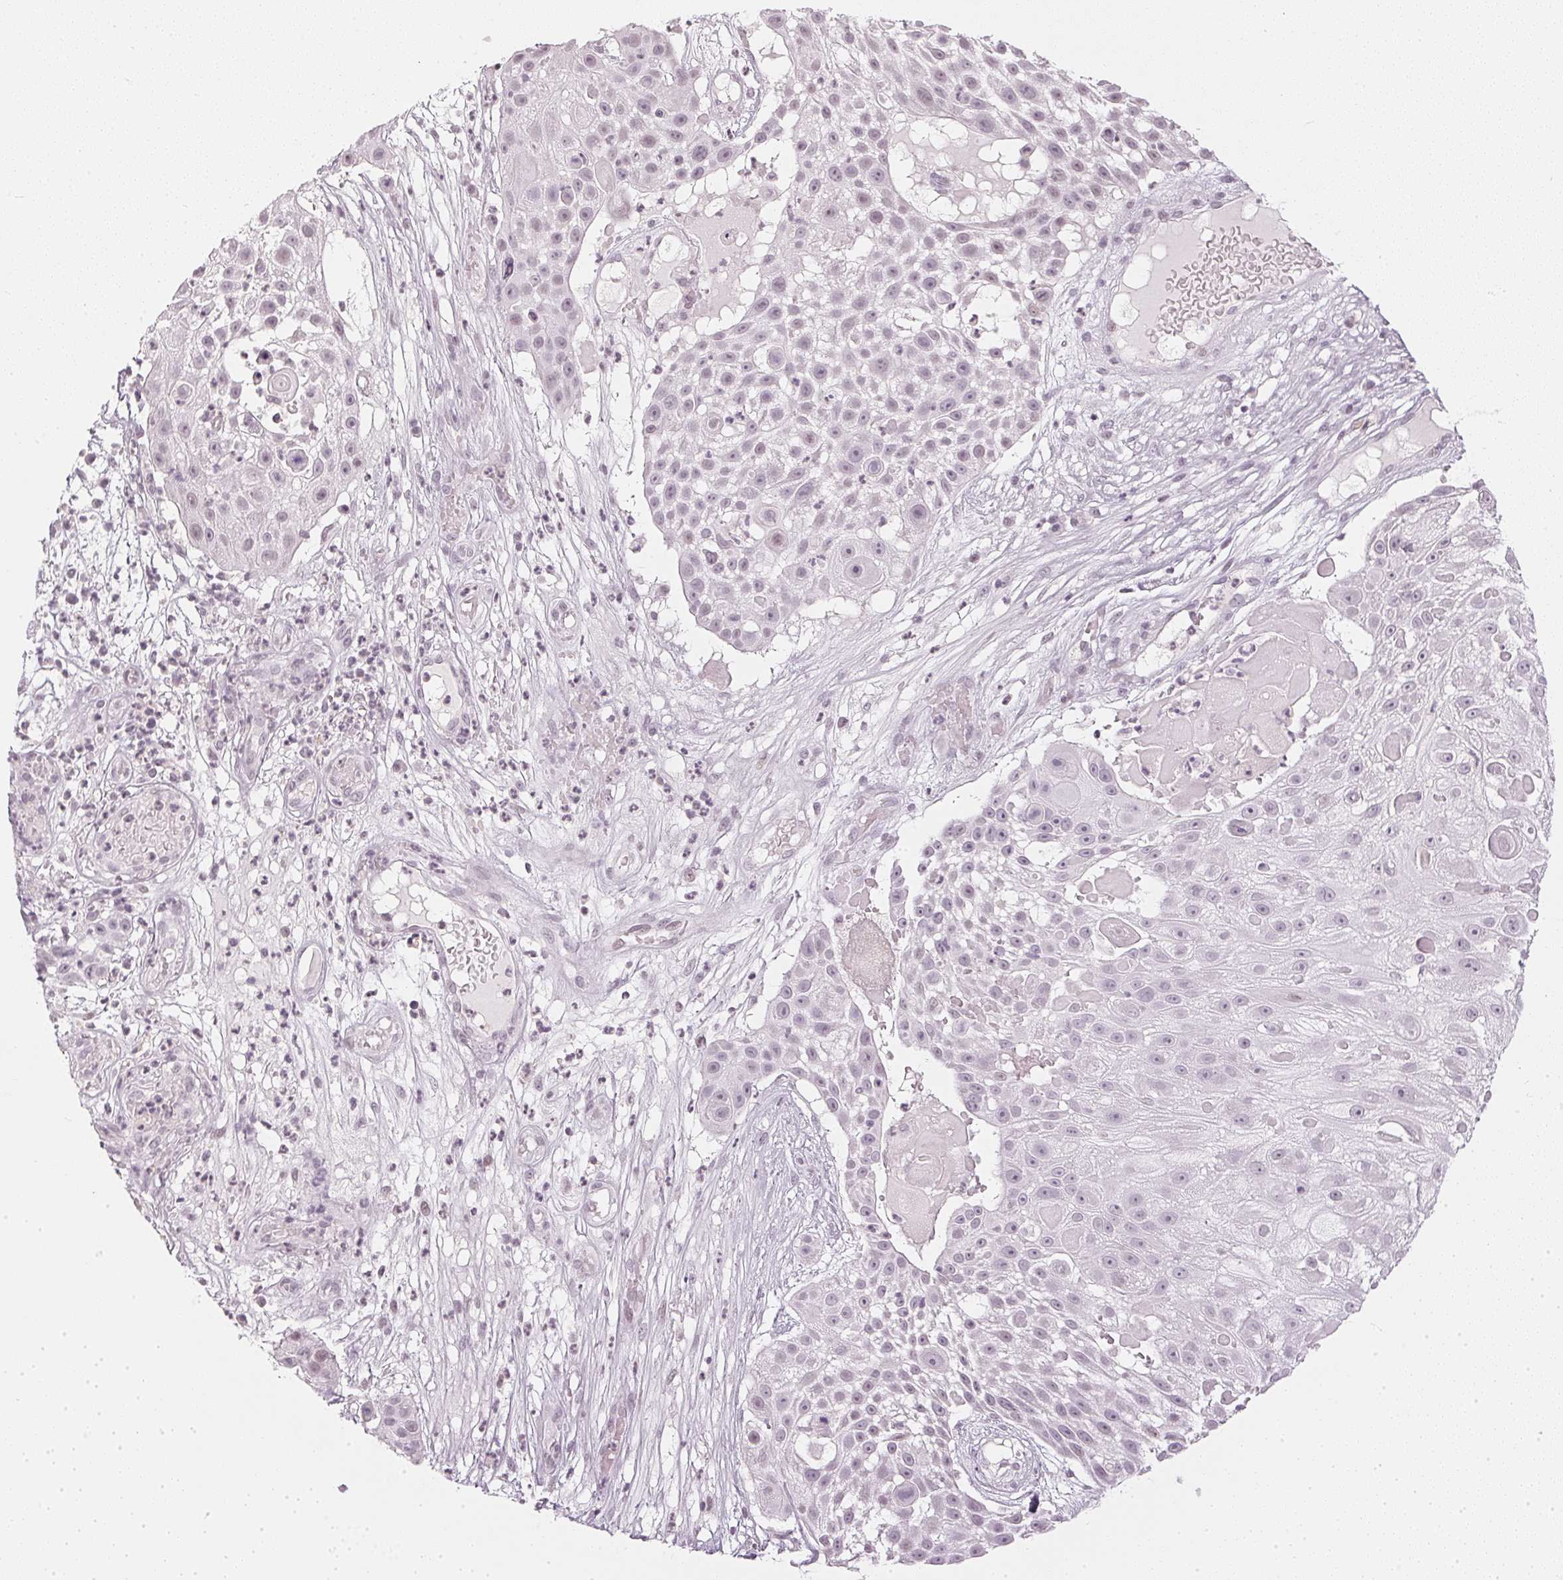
{"staining": {"intensity": "negative", "quantity": "none", "location": "none"}, "tissue": "skin cancer", "cell_type": "Tumor cells", "image_type": "cancer", "snomed": [{"axis": "morphology", "description": "Squamous cell carcinoma, NOS"}, {"axis": "topography", "description": "Skin"}], "caption": "Immunohistochemistry image of skin cancer (squamous cell carcinoma) stained for a protein (brown), which exhibits no positivity in tumor cells.", "gene": "DNAJC6", "patient": {"sex": "female", "age": 86}}